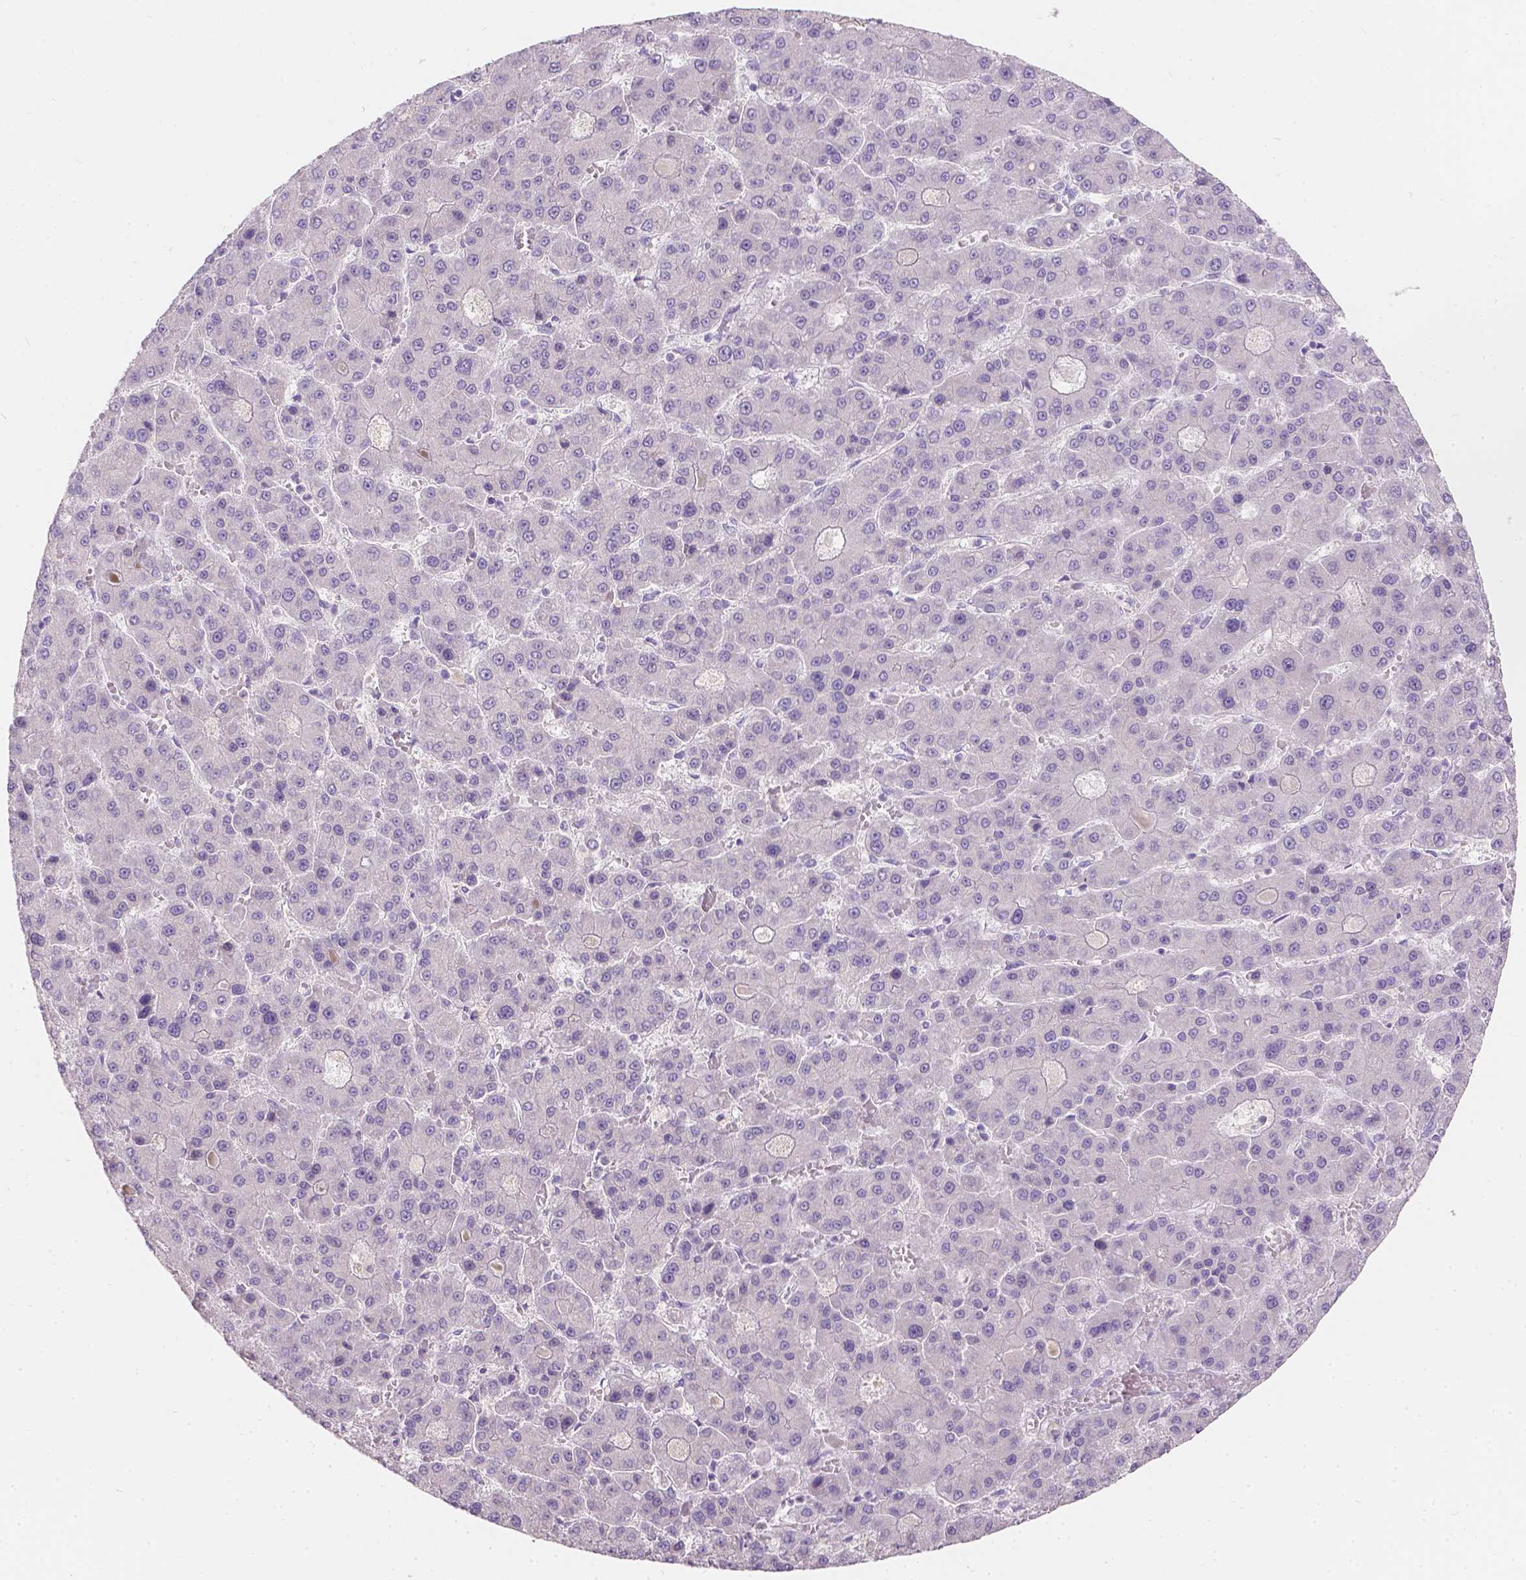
{"staining": {"intensity": "negative", "quantity": "none", "location": "none"}, "tissue": "liver cancer", "cell_type": "Tumor cells", "image_type": "cancer", "snomed": [{"axis": "morphology", "description": "Carcinoma, Hepatocellular, NOS"}, {"axis": "topography", "description": "Liver"}], "caption": "This is an IHC histopathology image of human hepatocellular carcinoma (liver). There is no expression in tumor cells.", "gene": "HTN3", "patient": {"sex": "male", "age": 70}}